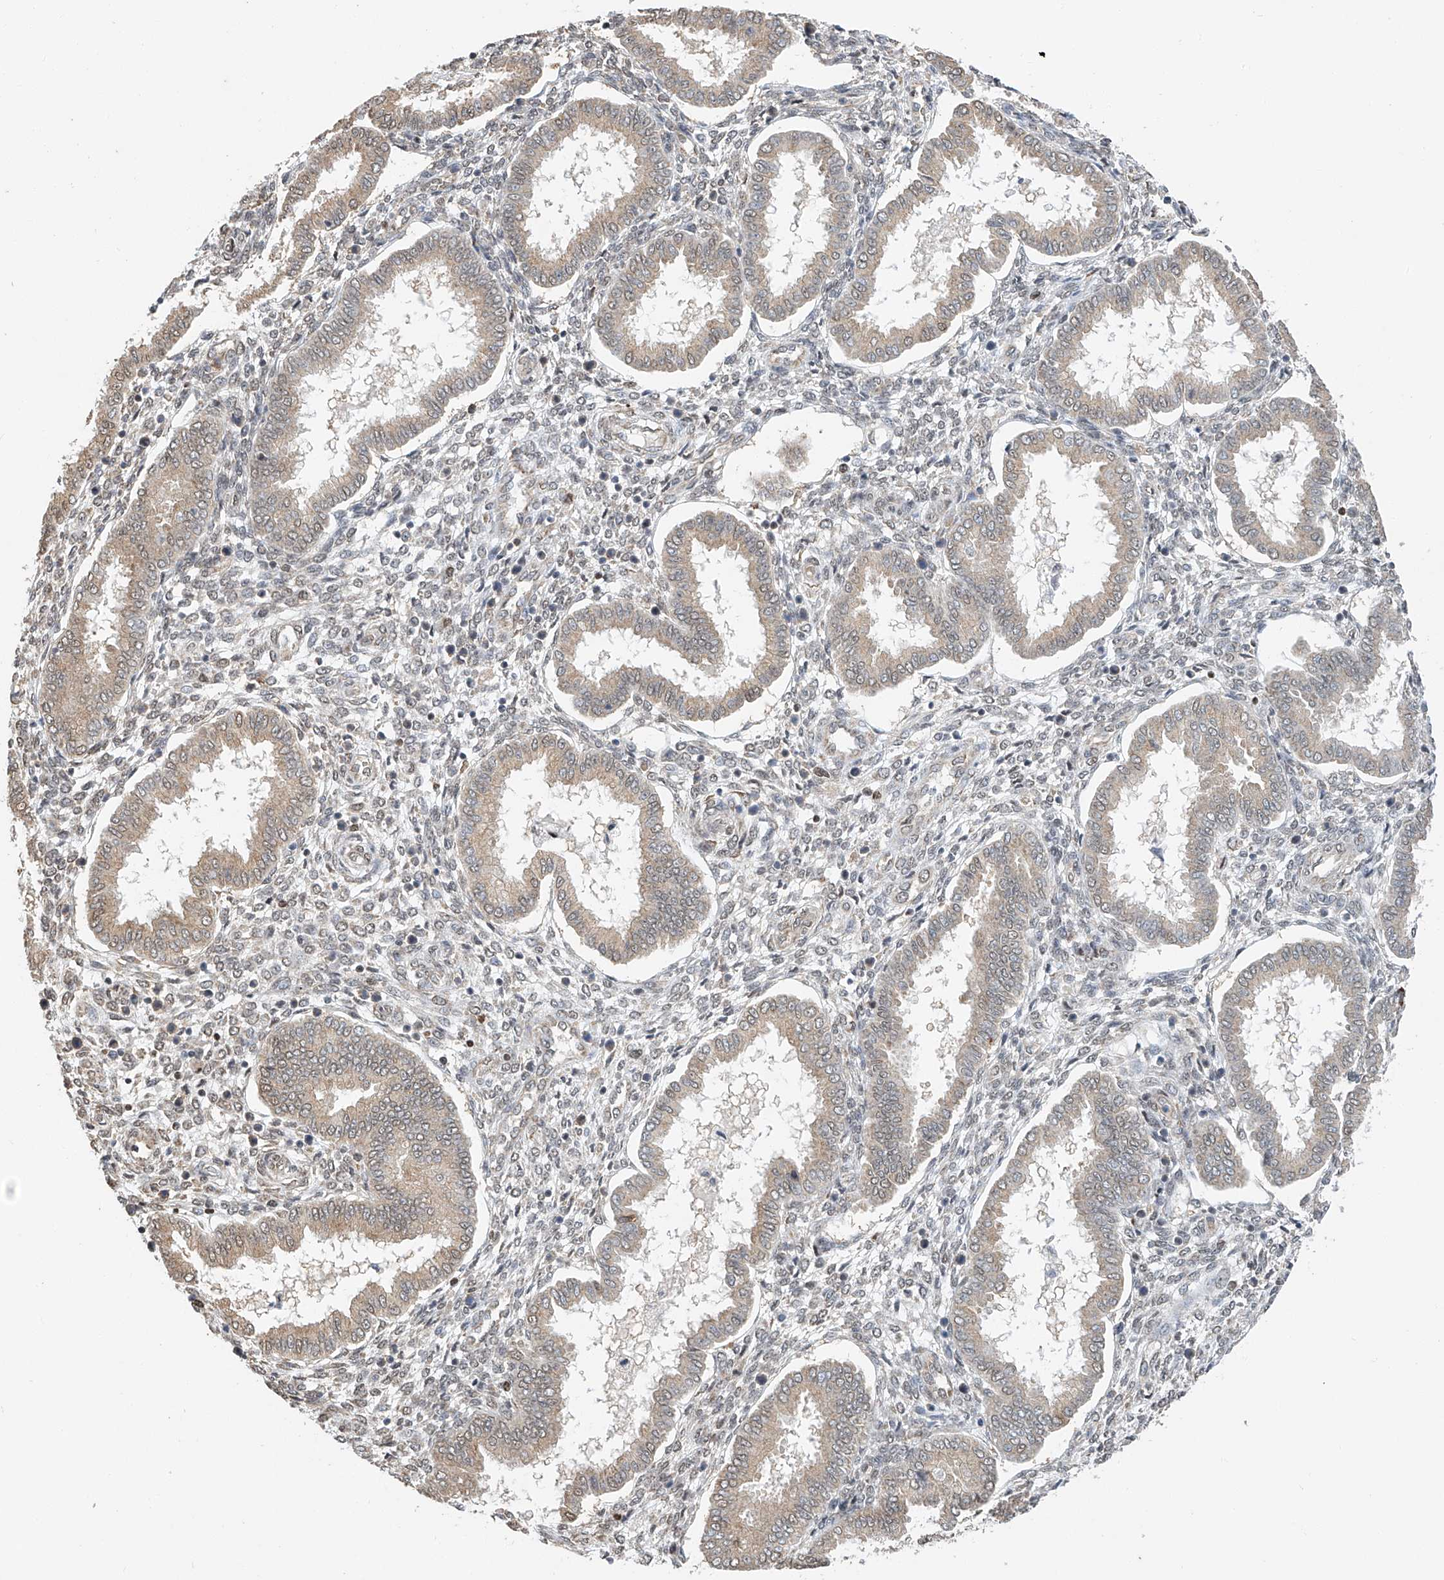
{"staining": {"intensity": "weak", "quantity": "<25%", "location": "cytoplasmic/membranous"}, "tissue": "endometrium", "cell_type": "Cells in endometrial stroma", "image_type": "normal", "snomed": [{"axis": "morphology", "description": "Normal tissue, NOS"}, {"axis": "topography", "description": "Endometrium"}], "caption": "Immunohistochemical staining of normal human endometrium exhibits no significant staining in cells in endometrial stroma. (DAB IHC with hematoxylin counter stain).", "gene": "CTDP1", "patient": {"sex": "female", "age": 24}}